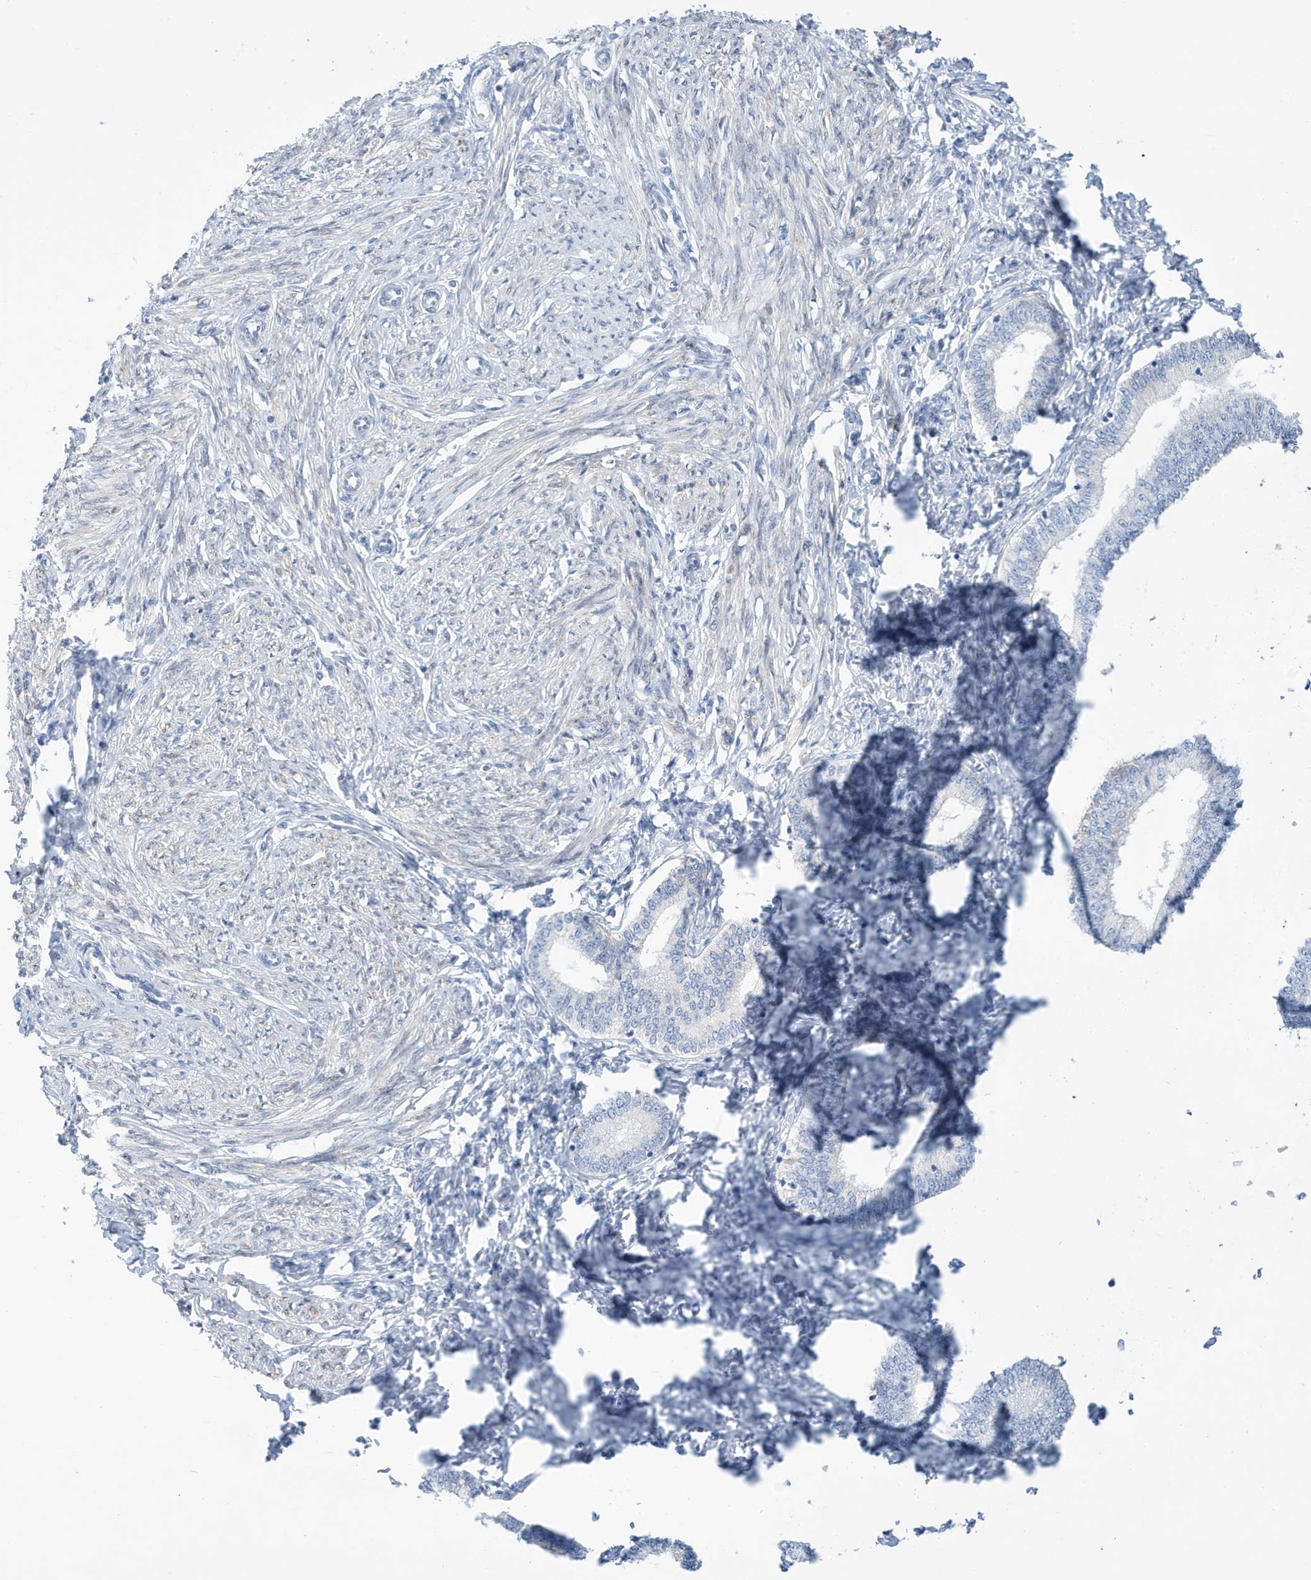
{"staining": {"intensity": "negative", "quantity": "none", "location": "none"}, "tissue": "endometrium", "cell_type": "Cells in endometrial stroma", "image_type": "normal", "snomed": [{"axis": "morphology", "description": "Normal tissue, NOS"}, {"axis": "topography", "description": "Endometrium"}], "caption": "This is an immunohistochemistry (IHC) micrograph of benign endometrium. There is no staining in cells in endometrial stroma.", "gene": "SEMA3F", "patient": {"sex": "female", "age": 72}}